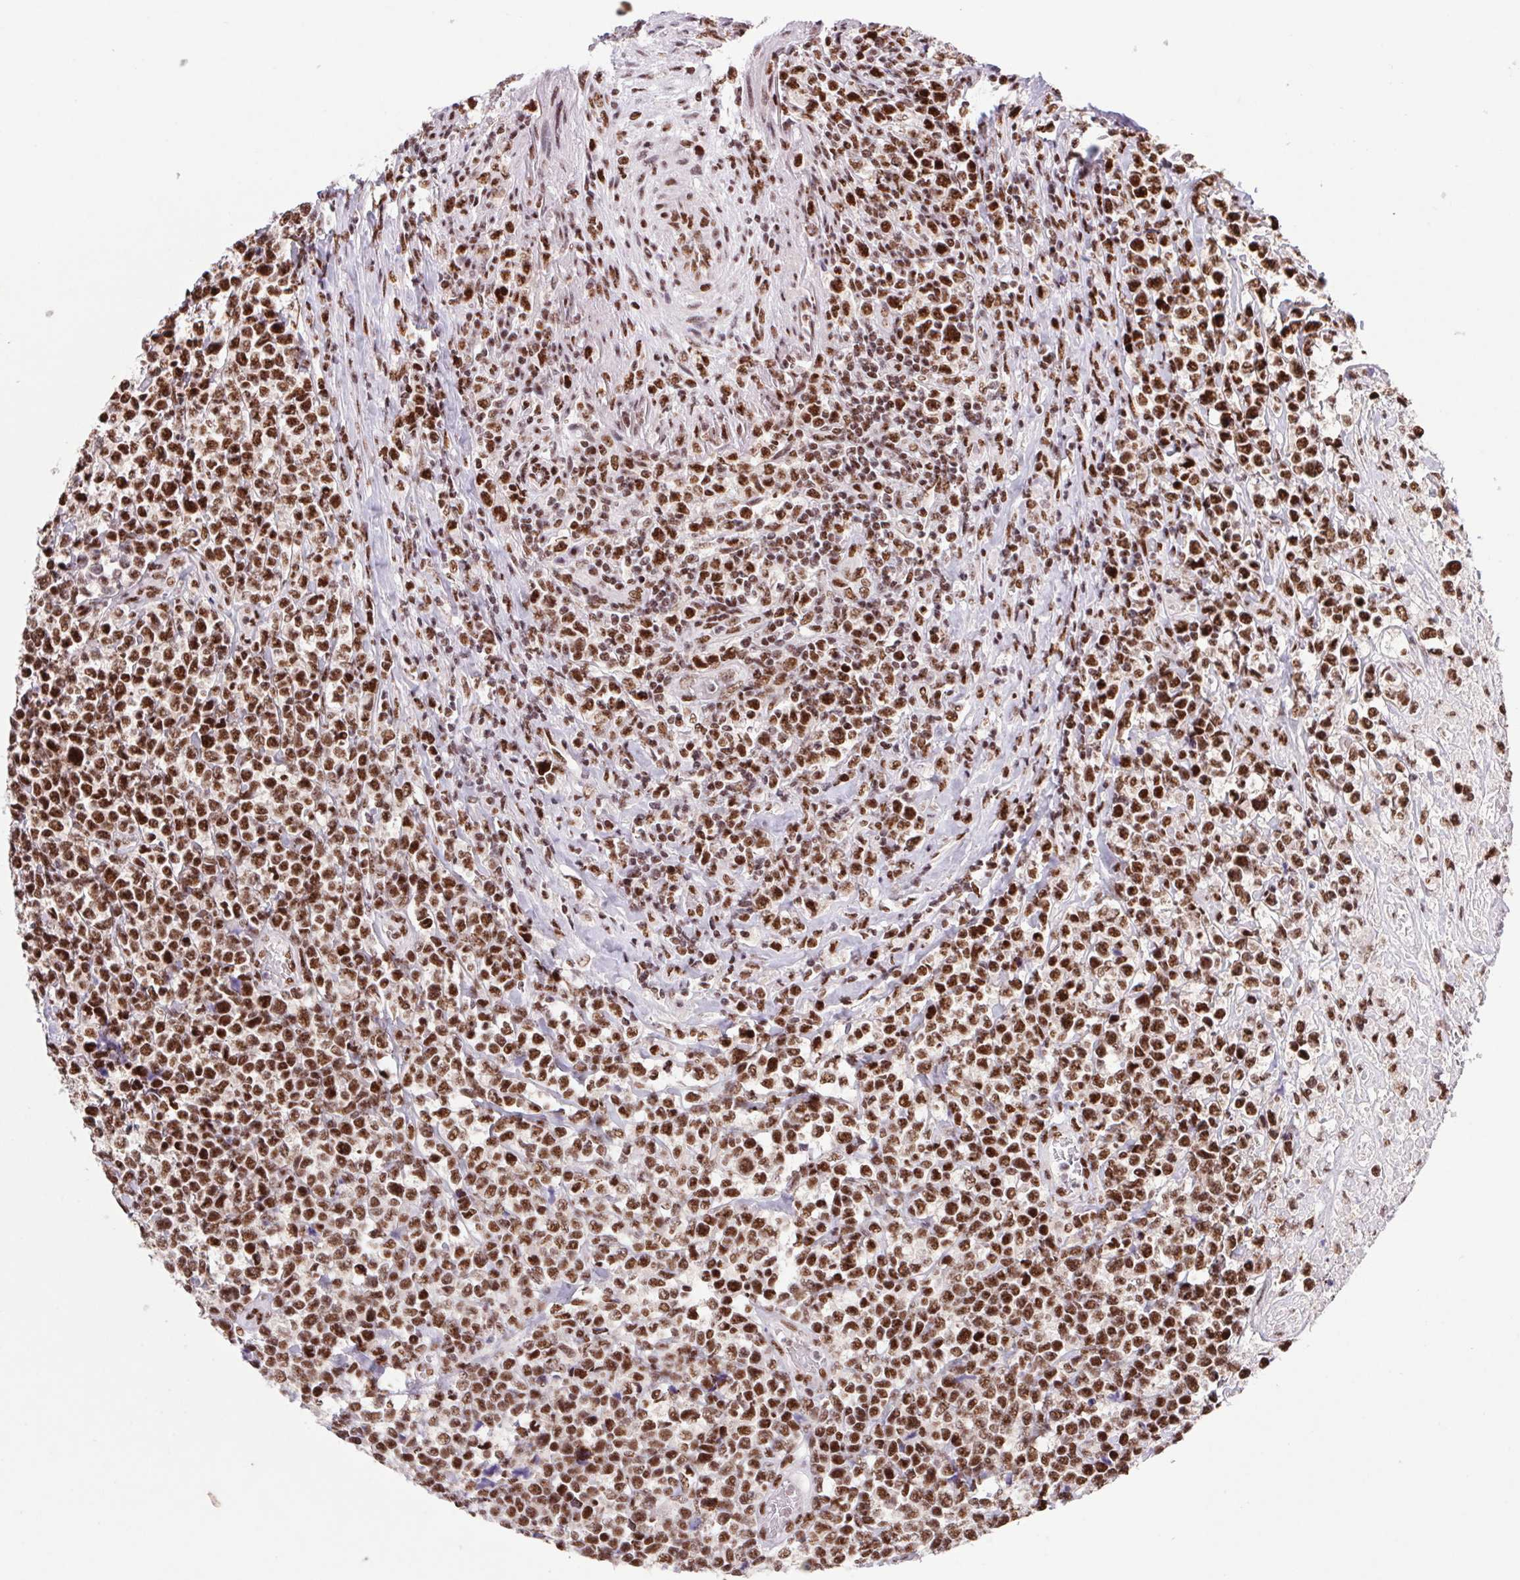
{"staining": {"intensity": "strong", "quantity": ">75%", "location": "nuclear"}, "tissue": "lymphoma", "cell_type": "Tumor cells", "image_type": "cancer", "snomed": [{"axis": "morphology", "description": "Malignant lymphoma, non-Hodgkin's type, High grade"}, {"axis": "topography", "description": "Soft tissue"}], "caption": "A histopathology image of human malignant lymphoma, non-Hodgkin's type (high-grade) stained for a protein displays strong nuclear brown staining in tumor cells.", "gene": "LDLRAD4", "patient": {"sex": "female", "age": 56}}